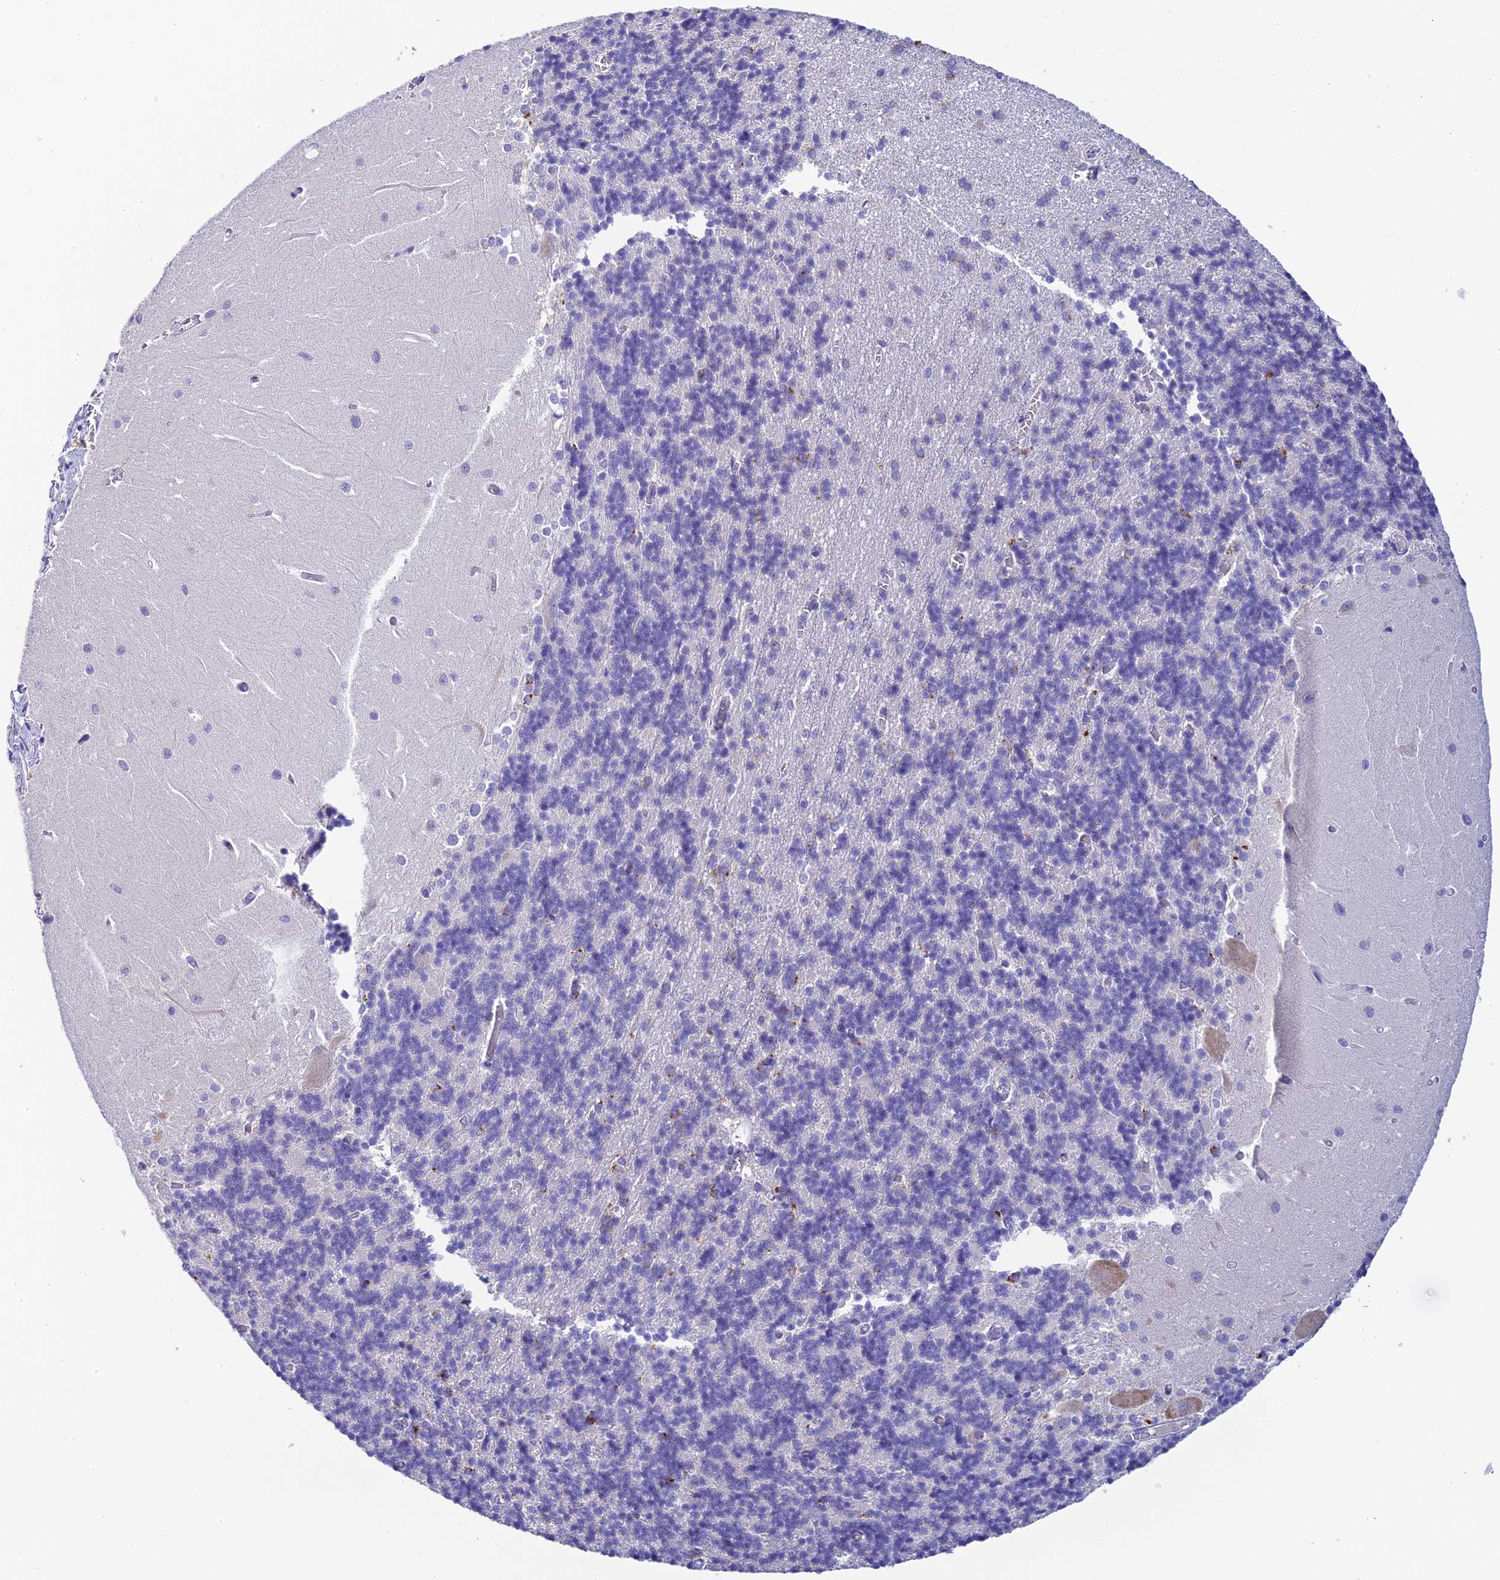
{"staining": {"intensity": "negative", "quantity": "none", "location": "none"}, "tissue": "cerebellum", "cell_type": "Cells in granular layer", "image_type": "normal", "snomed": [{"axis": "morphology", "description": "Normal tissue, NOS"}, {"axis": "topography", "description": "Cerebellum"}], "caption": "A high-resolution histopathology image shows IHC staining of normal cerebellum, which demonstrates no significant staining in cells in granular layer. (DAB (3,3'-diaminobenzidine) IHC with hematoxylin counter stain).", "gene": "C12orf29", "patient": {"sex": "male", "age": 37}}